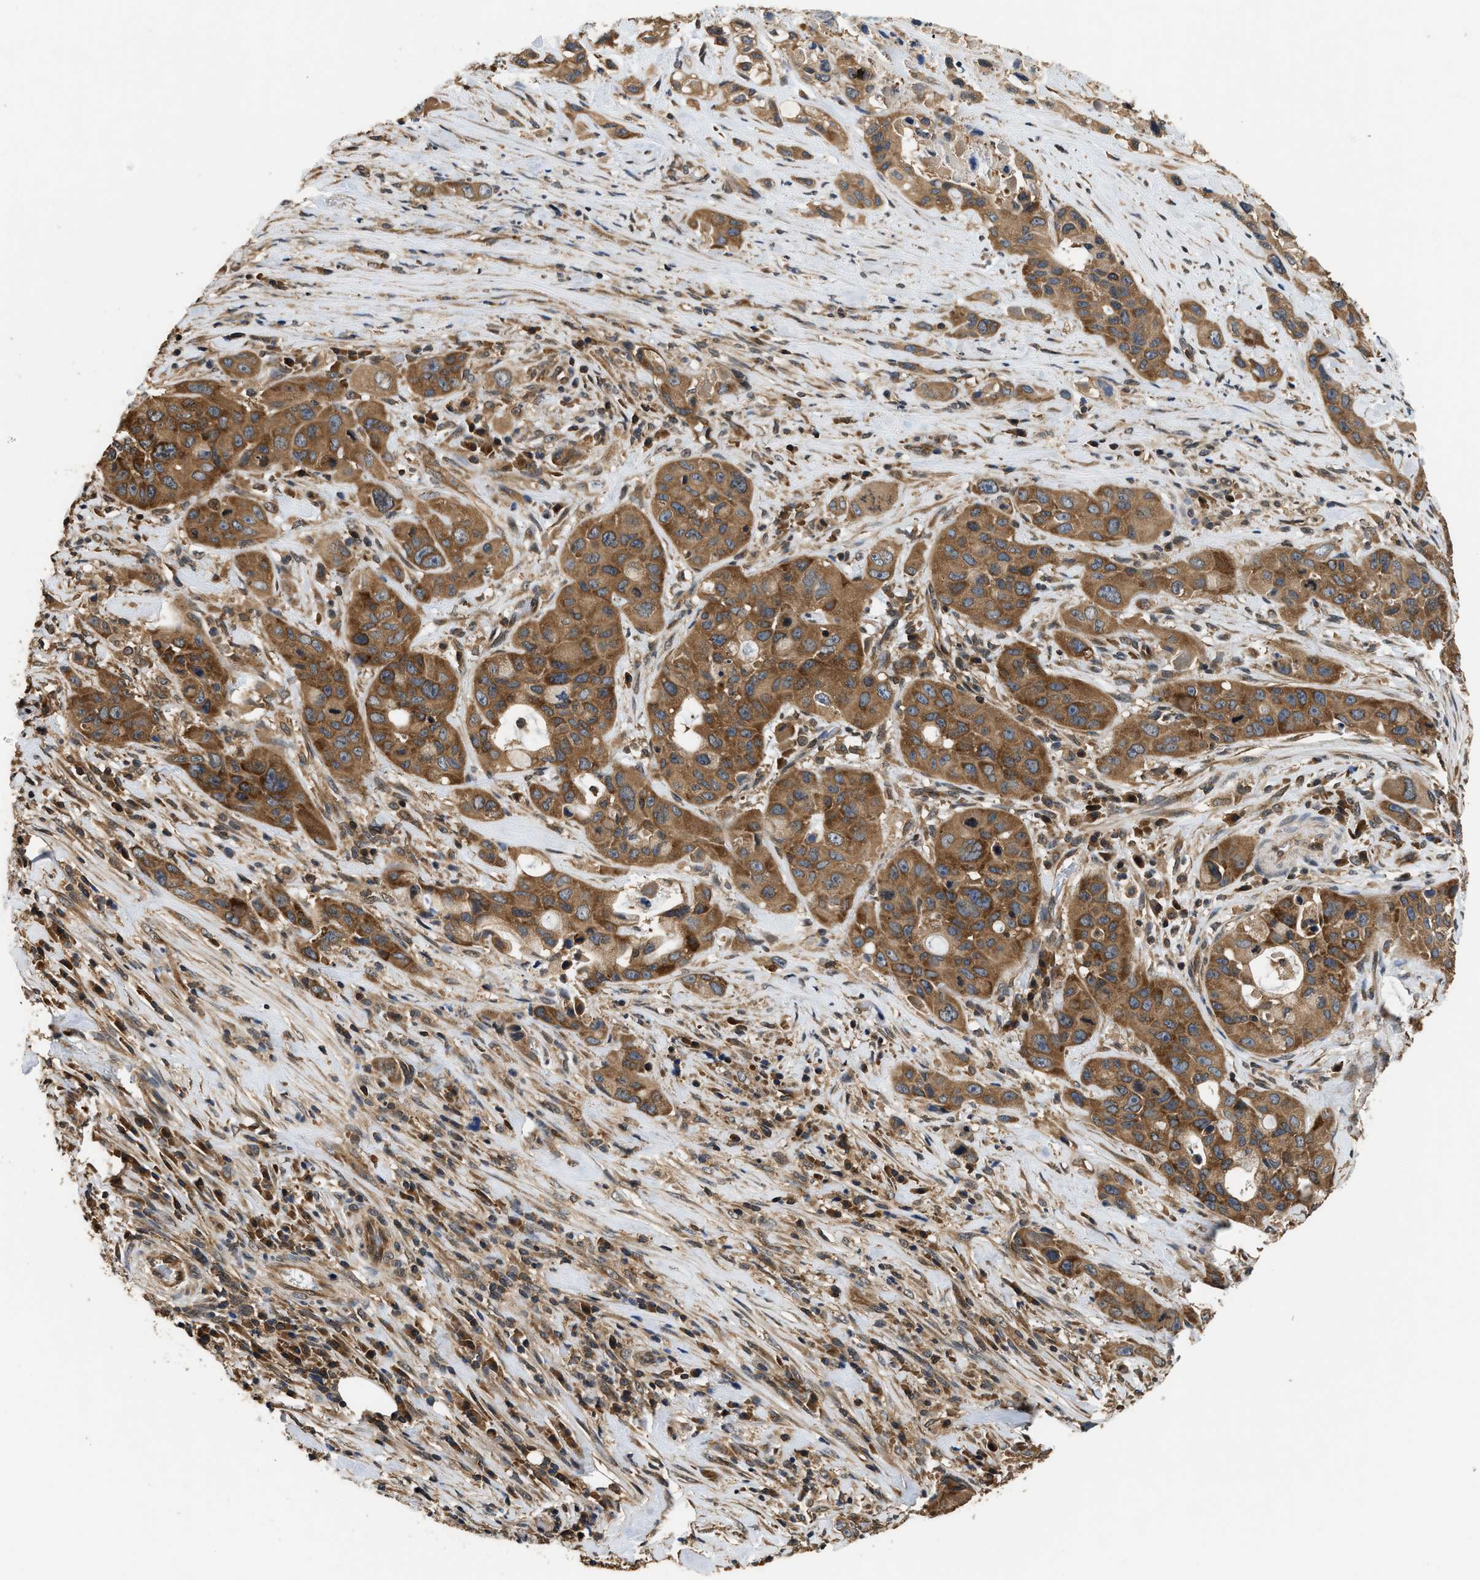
{"staining": {"intensity": "moderate", "quantity": ">75%", "location": "cytoplasmic/membranous"}, "tissue": "pancreatic cancer", "cell_type": "Tumor cells", "image_type": "cancer", "snomed": [{"axis": "morphology", "description": "Adenocarcinoma, NOS"}, {"axis": "topography", "description": "Pancreas"}], "caption": "Pancreatic adenocarcinoma stained for a protein reveals moderate cytoplasmic/membranous positivity in tumor cells. Using DAB (brown) and hematoxylin (blue) stains, captured at high magnification using brightfield microscopy.", "gene": "DNAJC2", "patient": {"sex": "male", "age": 53}}